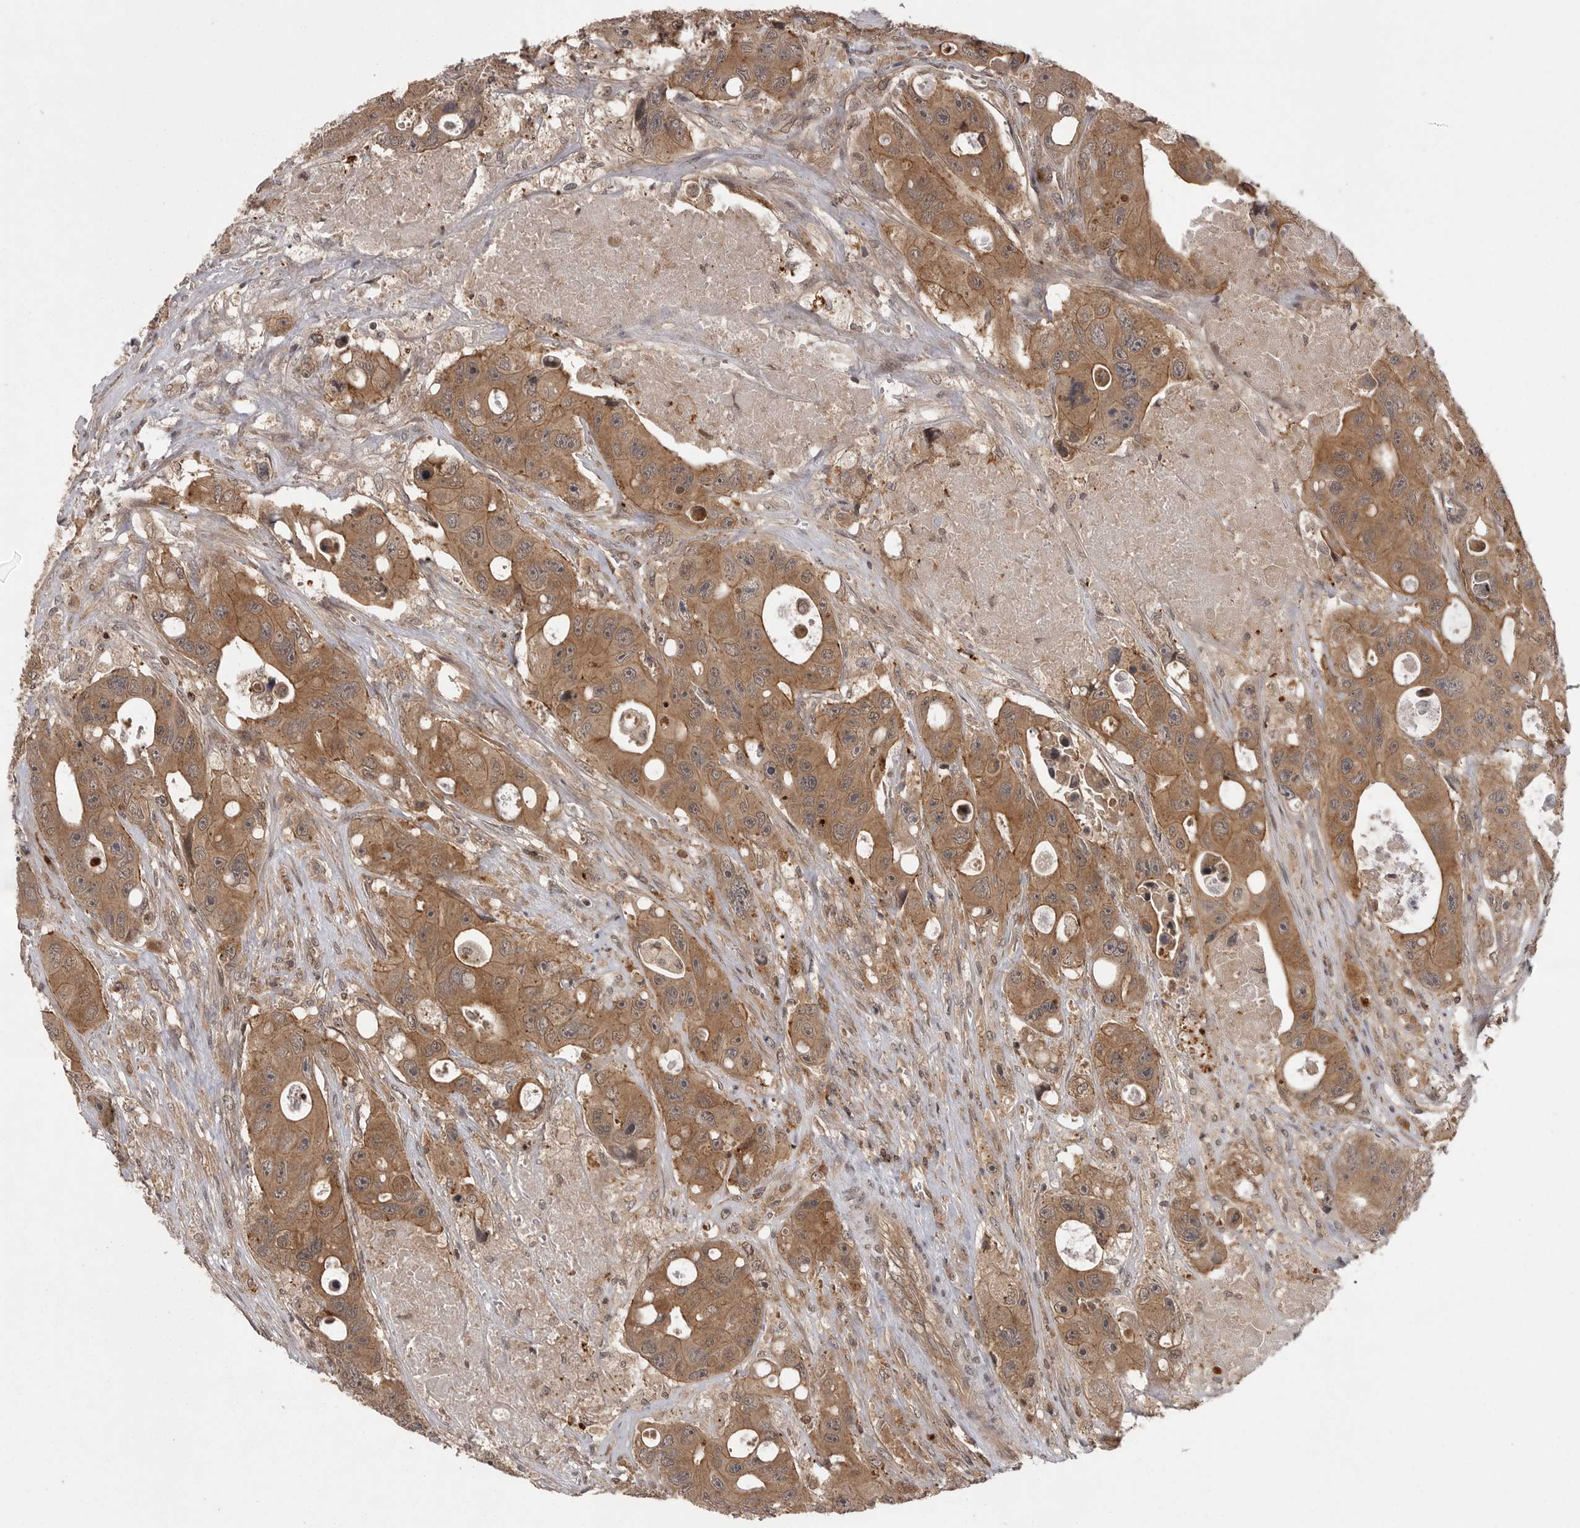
{"staining": {"intensity": "moderate", "quantity": ">75%", "location": "cytoplasmic/membranous"}, "tissue": "colorectal cancer", "cell_type": "Tumor cells", "image_type": "cancer", "snomed": [{"axis": "morphology", "description": "Adenocarcinoma, NOS"}, {"axis": "topography", "description": "Colon"}], "caption": "DAB immunohistochemical staining of adenocarcinoma (colorectal) exhibits moderate cytoplasmic/membranous protein expression in approximately >75% of tumor cells.", "gene": "AOAH", "patient": {"sex": "female", "age": 46}}